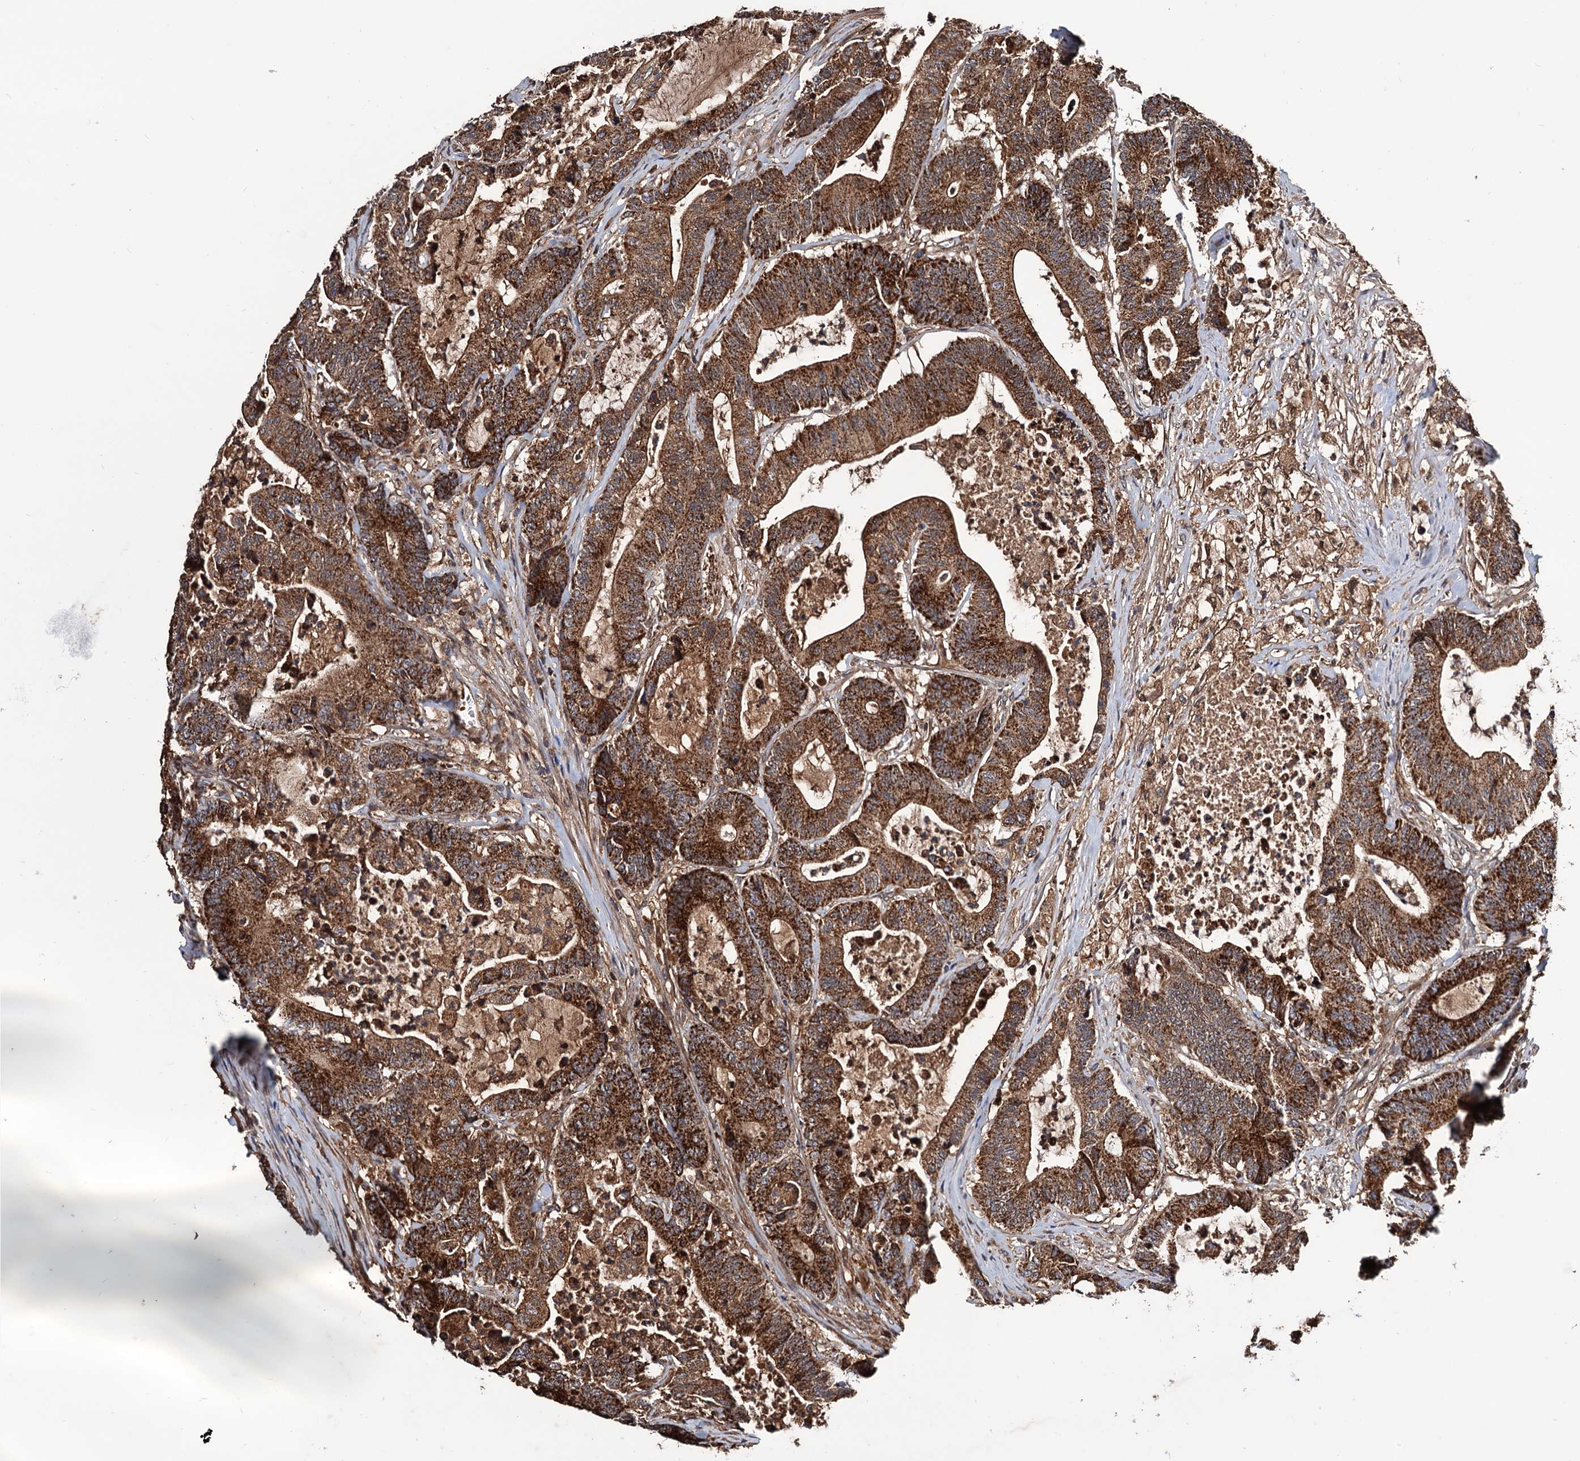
{"staining": {"intensity": "strong", "quantity": ">75%", "location": "cytoplasmic/membranous"}, "tissue": "colorectal cancer", "cell_type": "Tumor cells", "image_type": "cancer", "snomed": [{"axis": "morphology", "description": "Adenocarcinoma, NOS"}, {"axis": "topography", "description": "Colon"}], "caption": "Immunohistochemical staining of human colorectal cancer (adenocarcinoma) displays high levels of strong cytoplasmic/membranous protein staining in approximately >75% of tumor cells.", "gene": "MRPL42", "patient": {"sex": "female", "age": 84}}